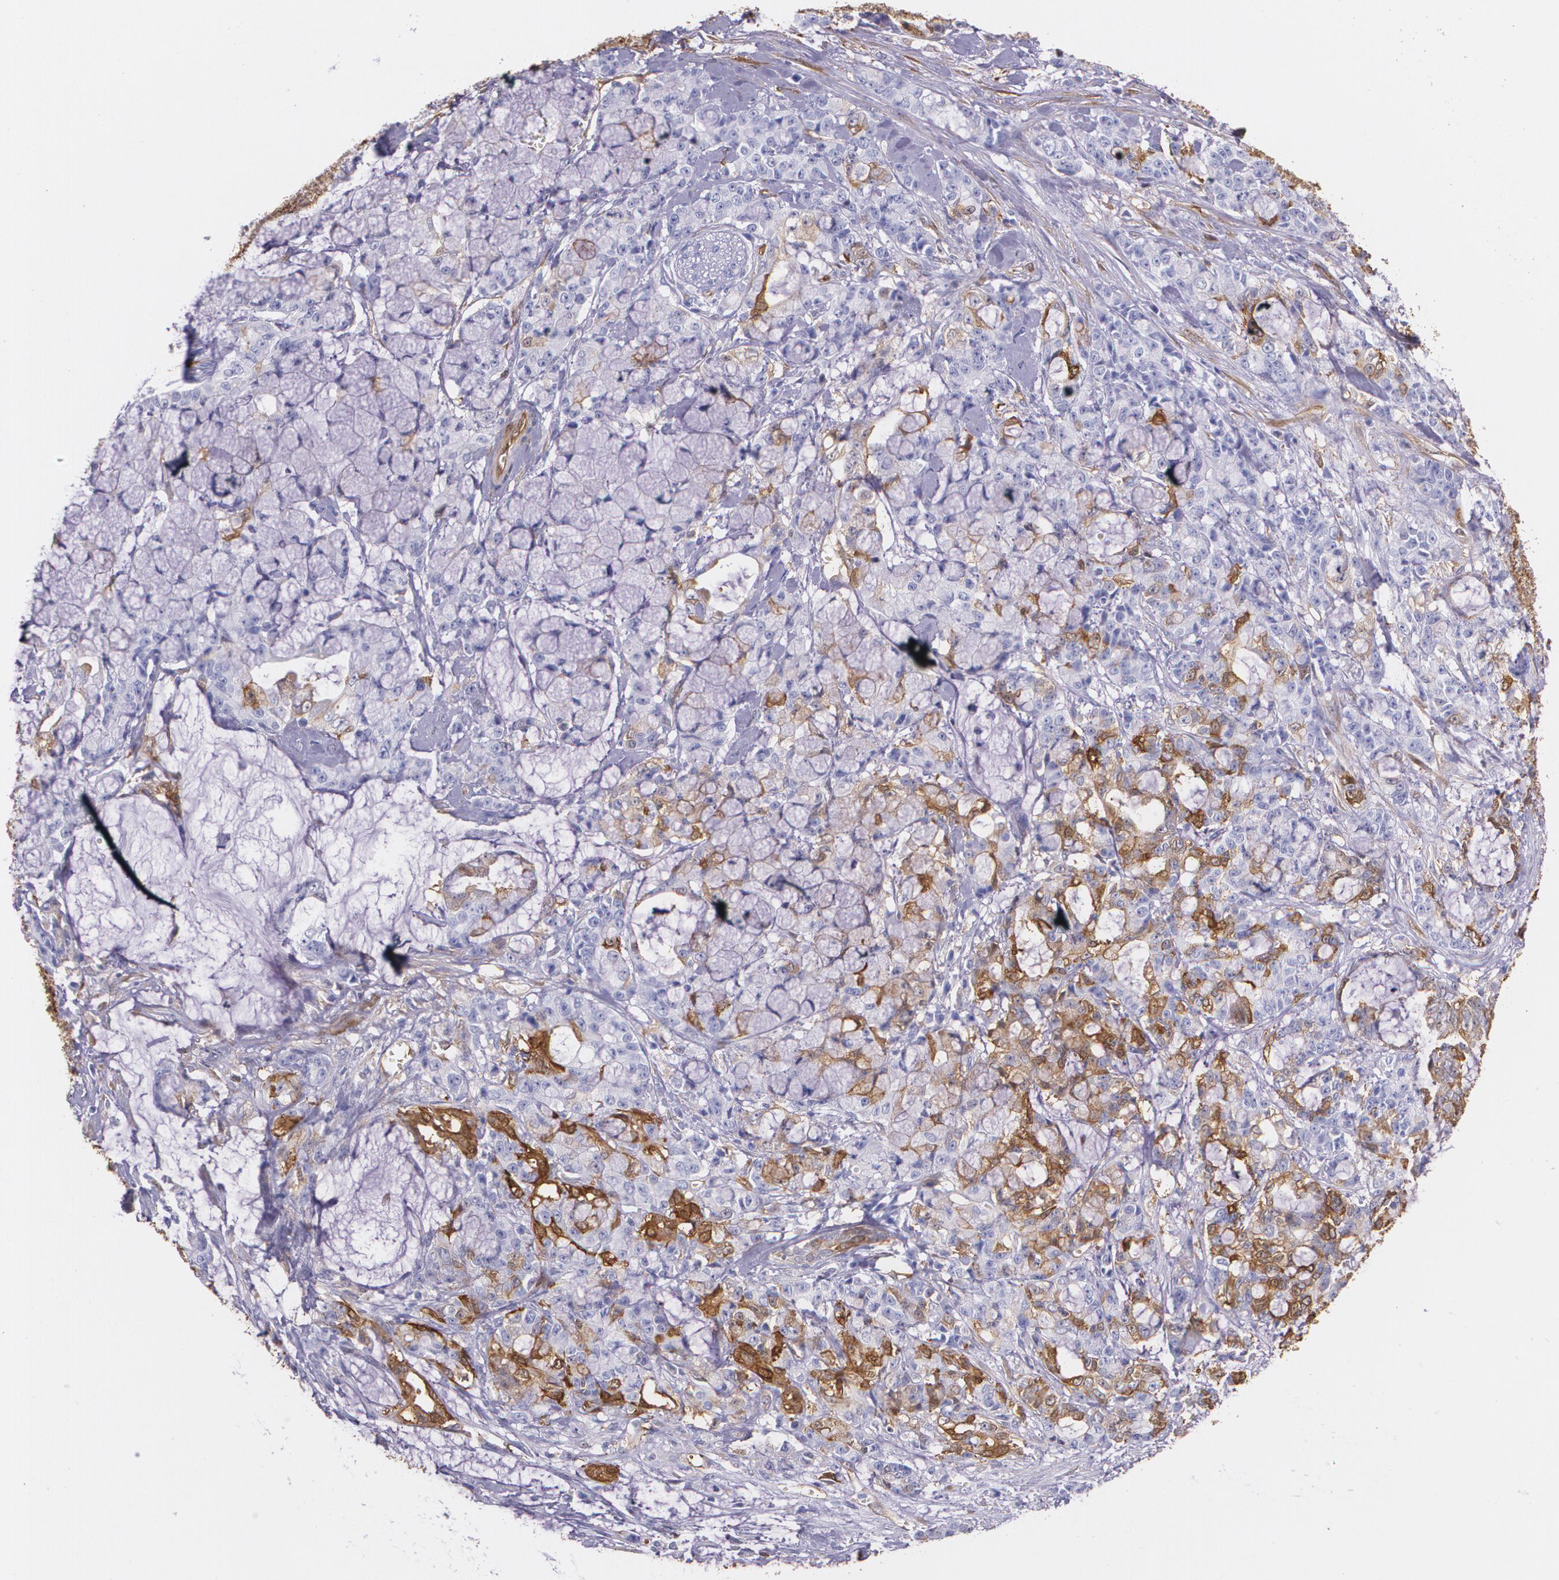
{"staining": {"intensity": "moderate", "quantity": "<25%", "location": "cytoplasmic/membranous"}, "tissue": "pancreatic cancer", "cell_type": "Tumor cells", "image_type": "cancer", "snomed": [{"axis": "morphology", "description": "Adenocarcinoma, NOS"}, {"axis": "topography", "description": "Pancreas"}], "caption": "About <25% of tumor cells in human pancreatic cancer display moderate cytoplasmic/membranous protein staining as visualized by brown immunohistochemical staining.", "gene": "MMP2", "patient": {"sex": "female", "age": 73}}